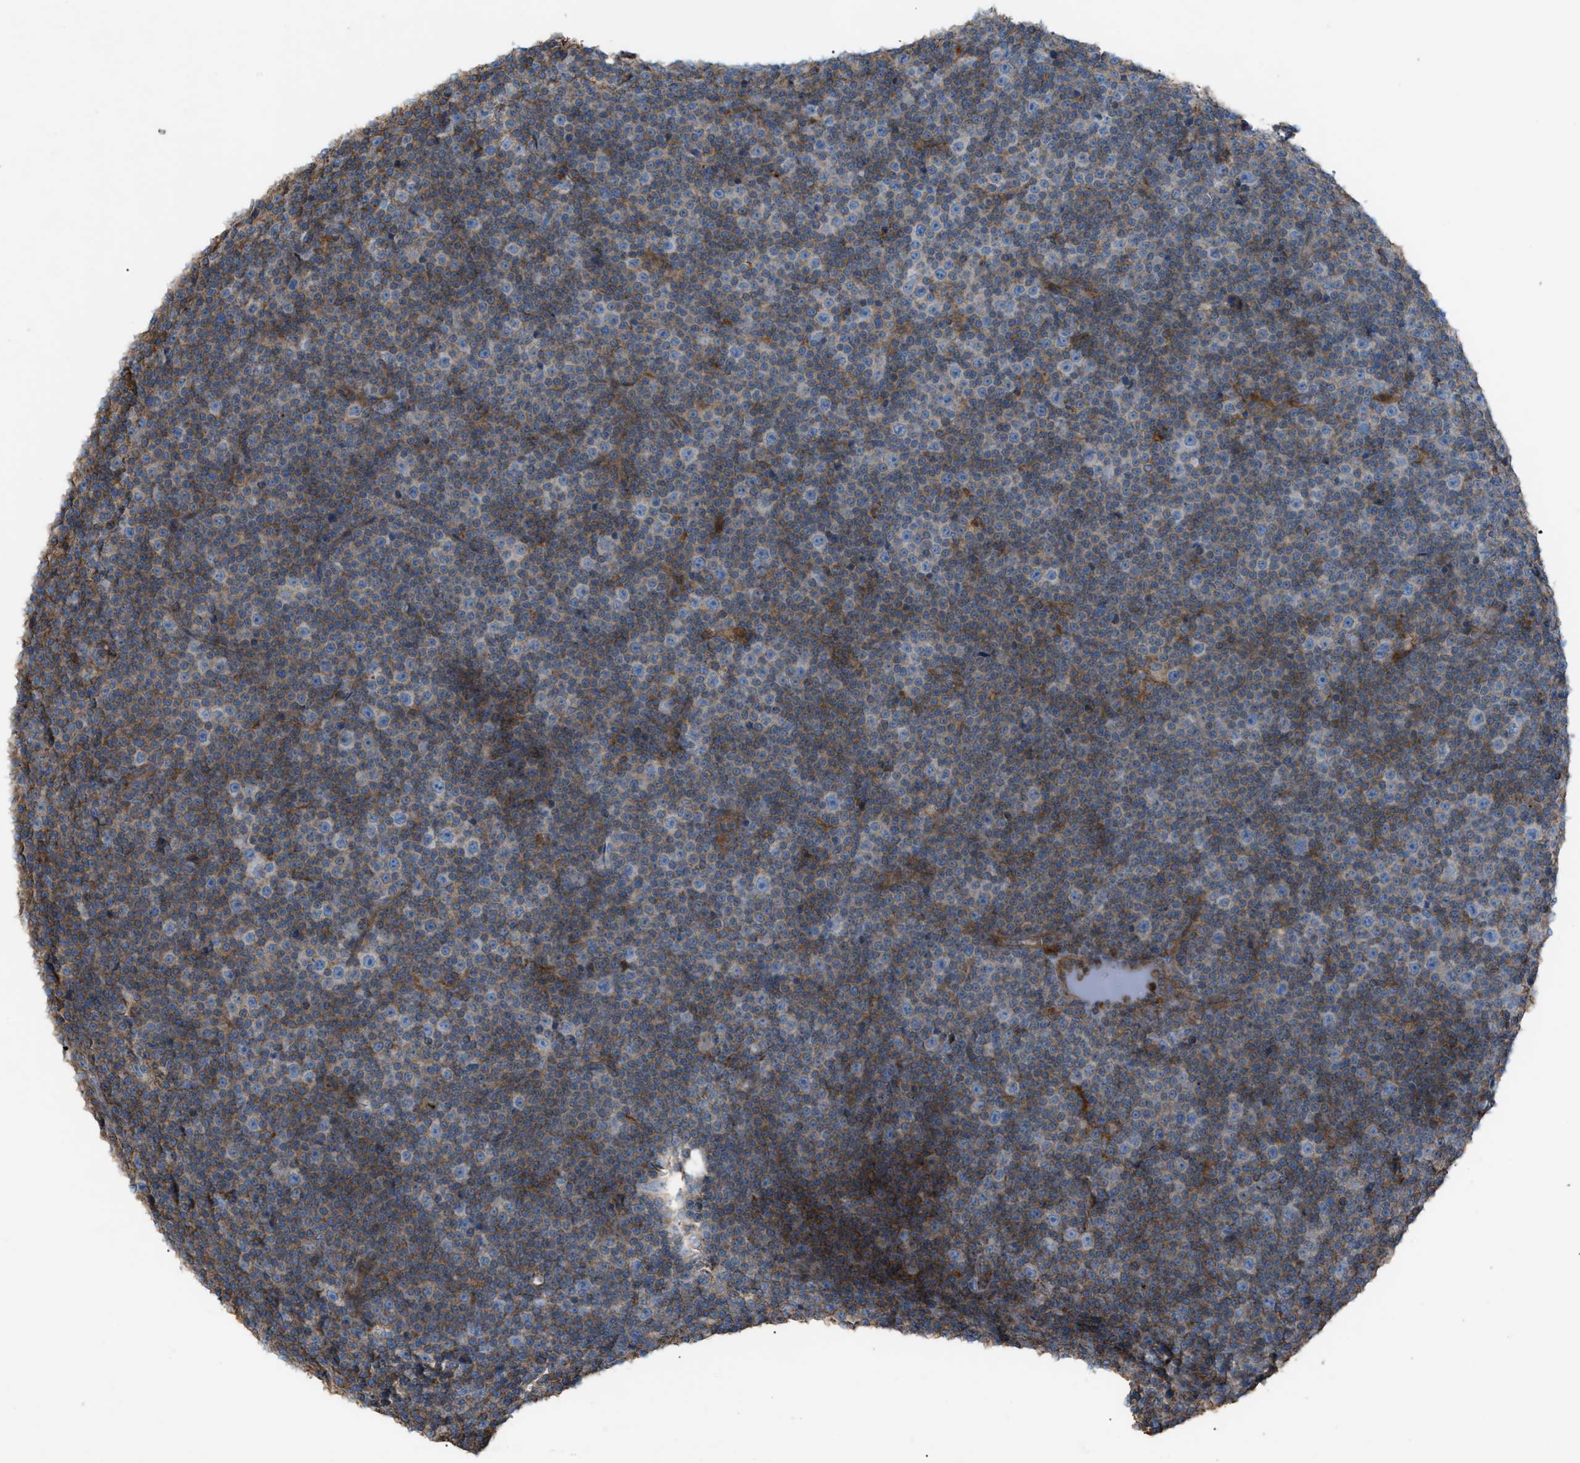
{"staining": {"intensity": "weak", "quantity": "<25%", "location": "cytoplasmic/membranous"}, "tissue": "lymphoma", "cell_type": "Tumor cells", "image_type": "cancer", "snomed": [{"axis": "morphology", "description": "Malignant lymphoma, non-Hodgkin's type, Low grade"}, {"axis": "topography", "description": "Lymph node"}], "caption": "DAB (3,3'-diaminobenzidine) immunohistochemical staining of lymphoma exhibits no significant staining in tumor cells.", "gene": "NCK2", "patient": {"sex": "female", "age": 67}}